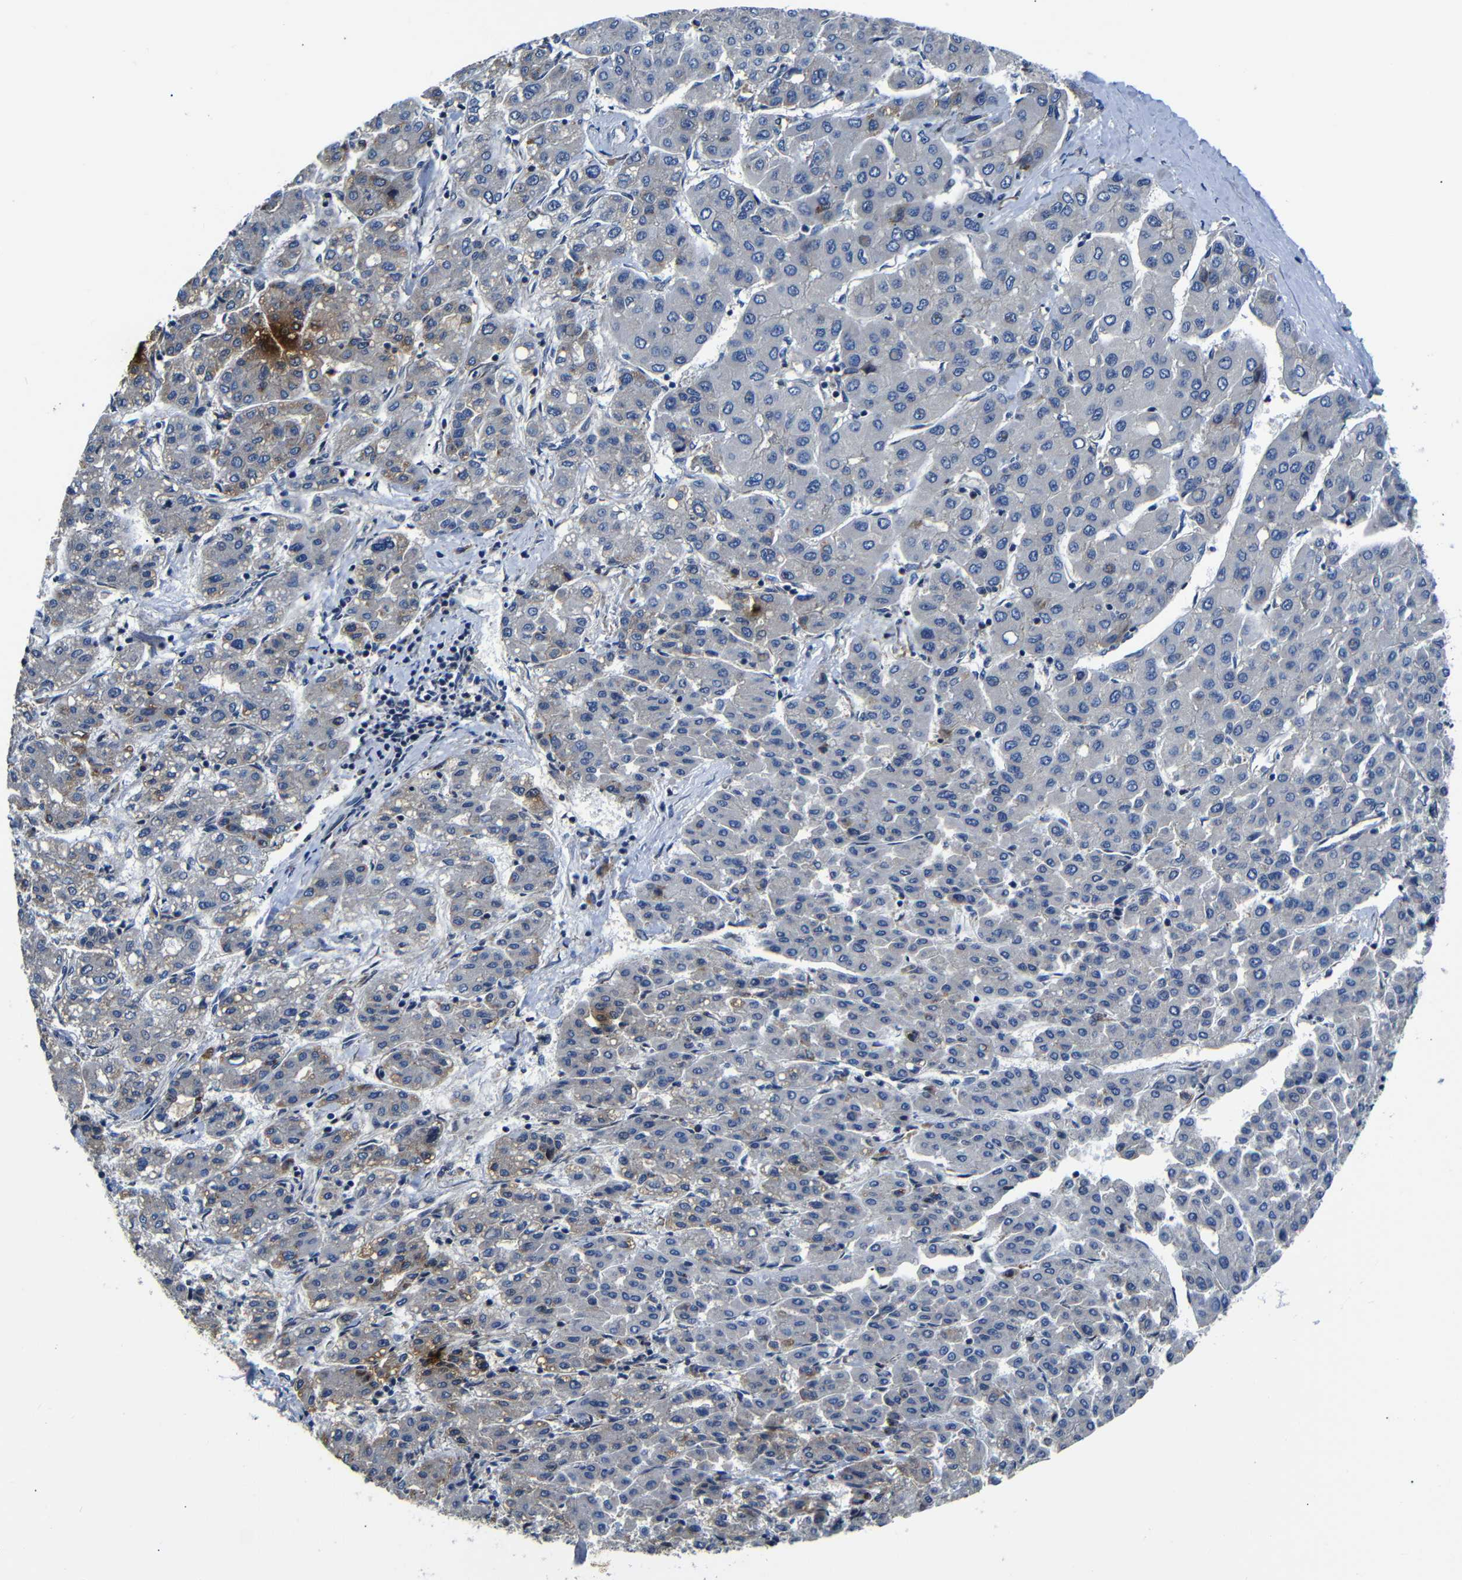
{"staining": {"intensity": "weak", "quantity": "<25%", "location": "cytoplasmic/membranous"}, "tissue": "liver cancer", "cell_type": "Tumor cells", "image_type": "cancer", "snomed": [{"axis": "morphology", "description": "Carcinoma, Hepatocellular, NOS"}, {"axis": "topography", "description": "Liver"}], "caption": "Immunohistochemistry (IHC) of hepatocellular carcinoma (liver) displays no expression in tumor cells. Brightfield microscopy of immunohistochemistry stained with DAB (brown) and hematoxylin (blue), captured at high magnification.", "gene": "AFDN", "patient": {"sex": "male", "age": 65}}